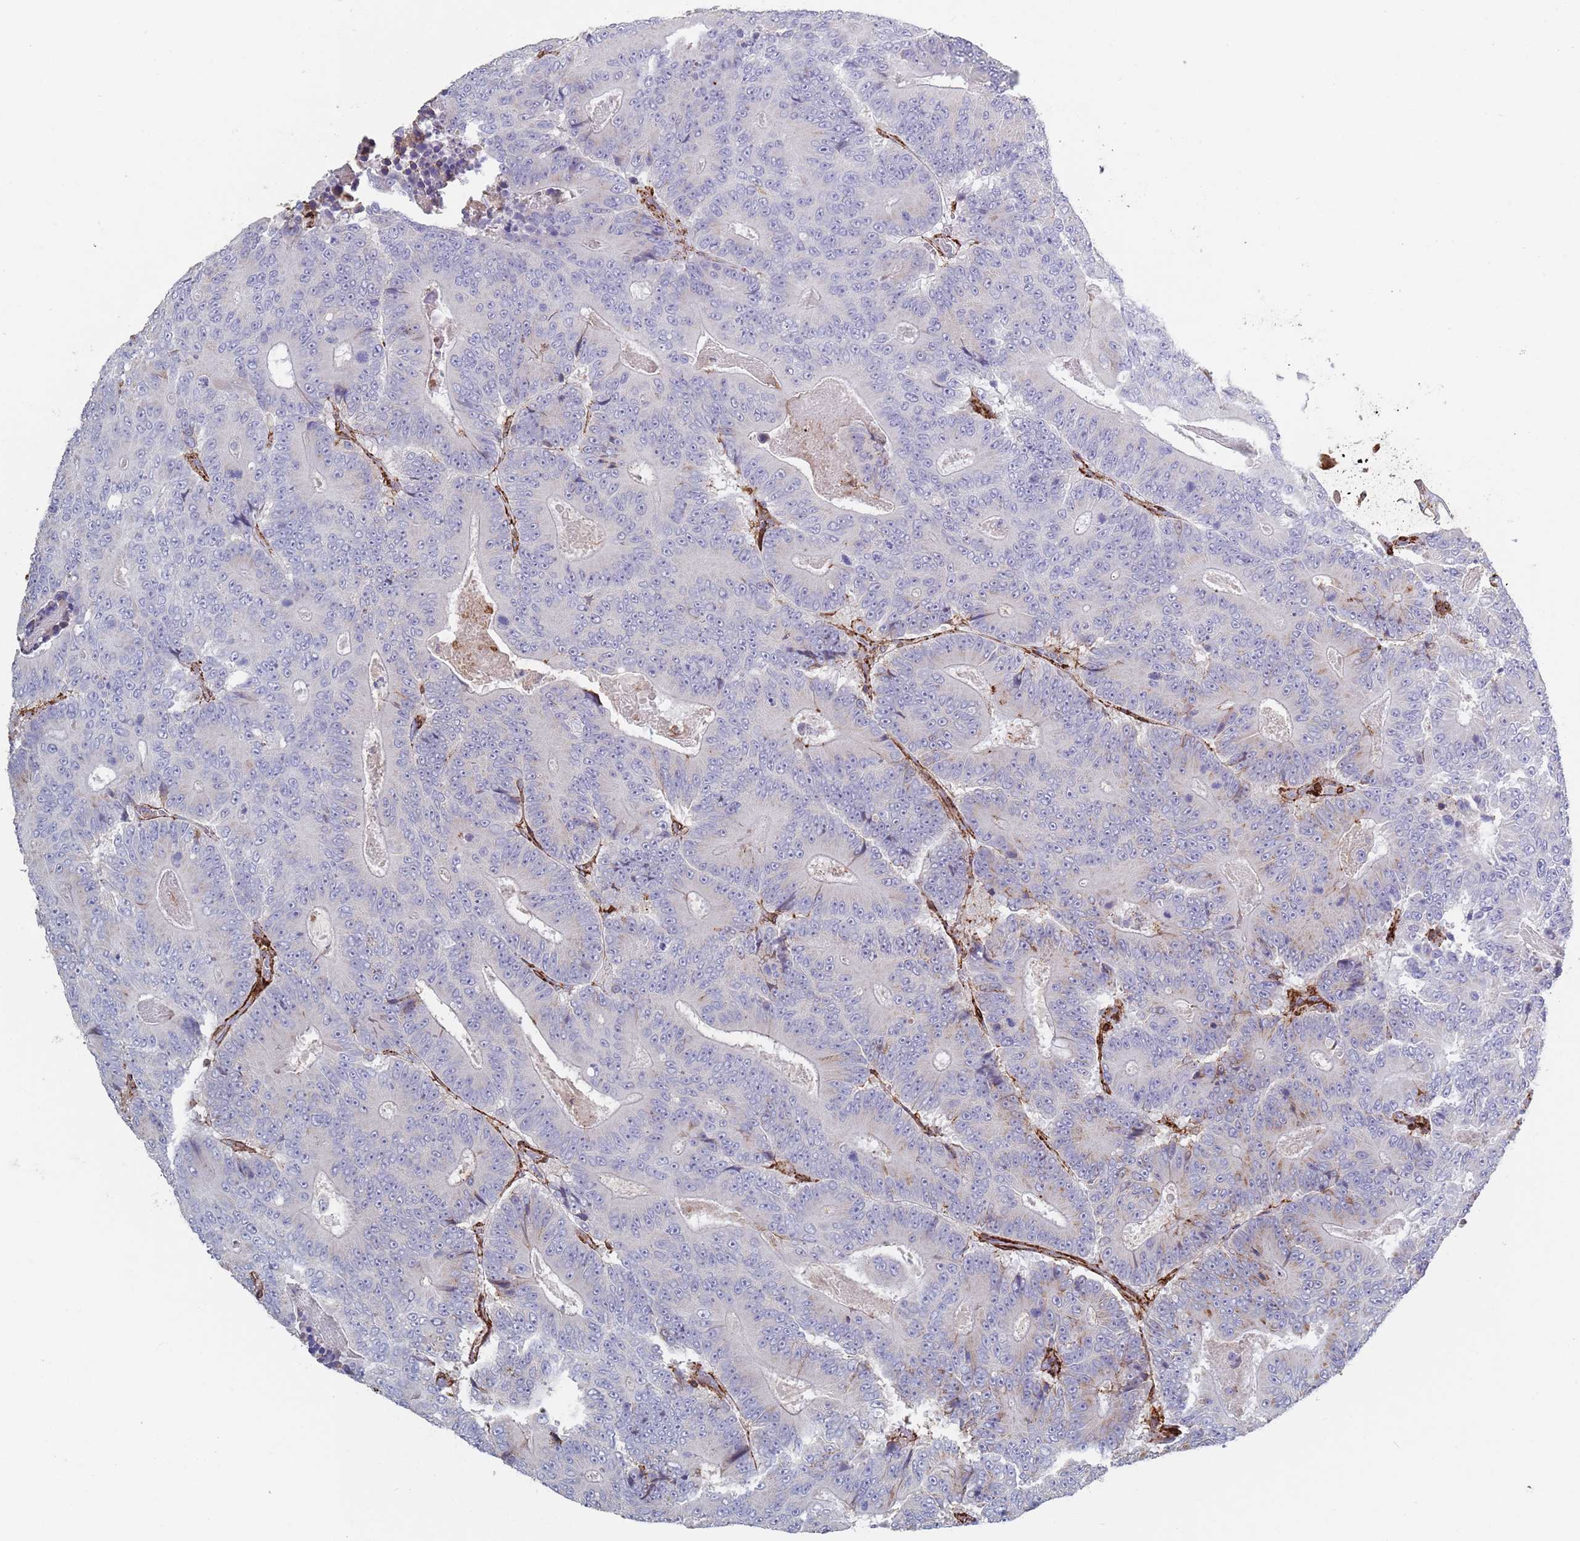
{"staining": {"intensity": "negative", "quantity": "none", "location": "none"}, "tissue": "colorectal cancer", "cell_type": "Tumor cells", "image_type": "cancer", "snomed": [{"axis": "morphology", "description": "Adenocarcinoma, NOS"}, {"axis": "topography", "description": "Colon"}], "caption": "Protein analysis of colorectal cancer demonstrates no significant staining in tumor cells. (DAB (3,3'-diaminobenzidine) immunohistochemistry (IHC), high magnification).", "gene": "RNF144A", "patient": {"sex": "male", "age": 83}}